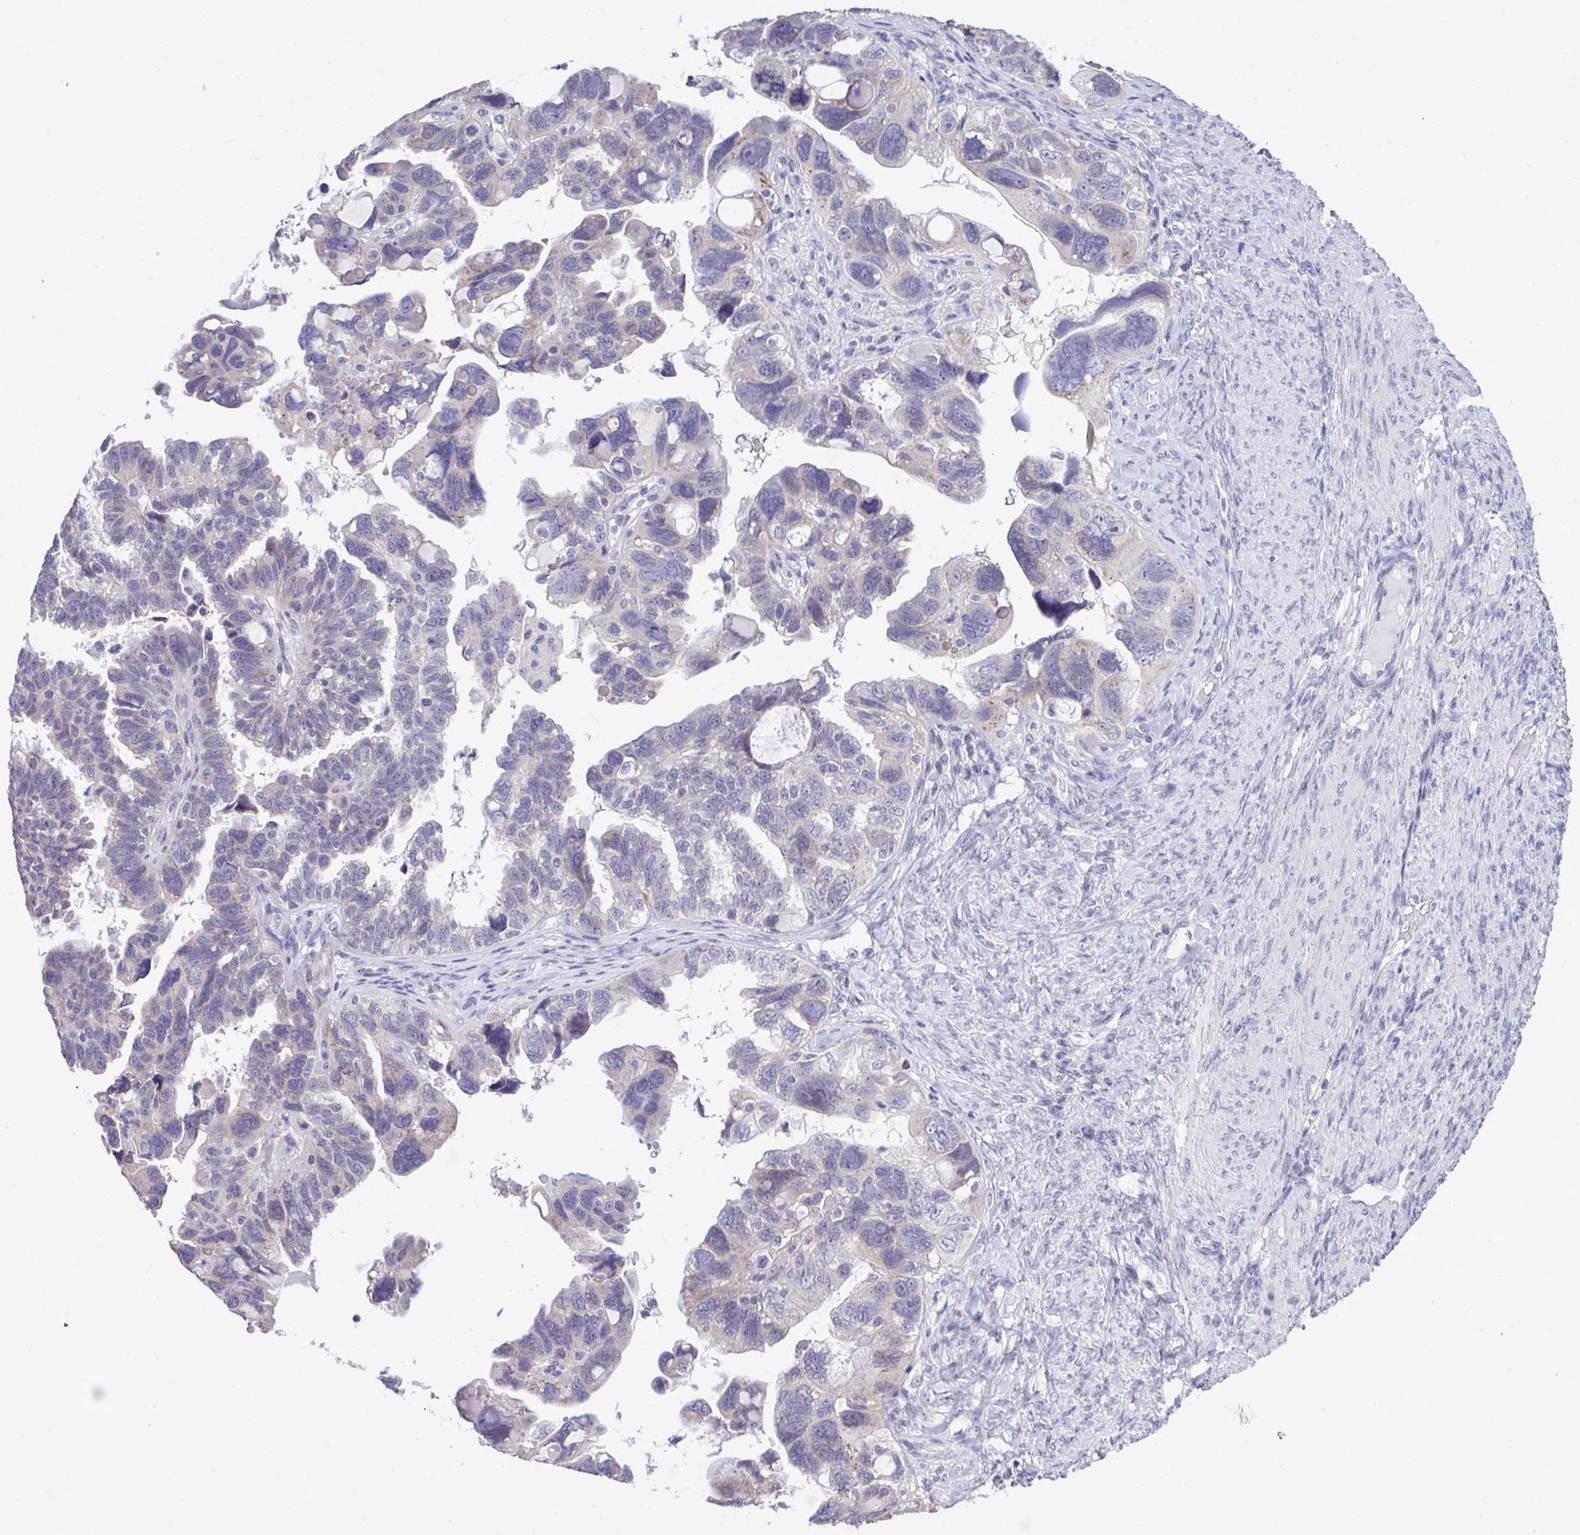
{"staining": {"intensity": "negative", "quantity": "none", "location": "none"}, "tissue": "ovarian cancer", "cell_type": "Tumor cells", "image_type": "cancer", "snomed": [{"axis": "morphology", "description": "Cystadenocarcinoma, serous, NOS"}, {"axis": "topography", "description": "Ovary"}], "caption": "A histopathology image of human serous cystadenocarcinoma (ovarian) is negative for staining in tumor cells.", "gene": "PIGK", "patient": {"sex": "female", "age": 60}}